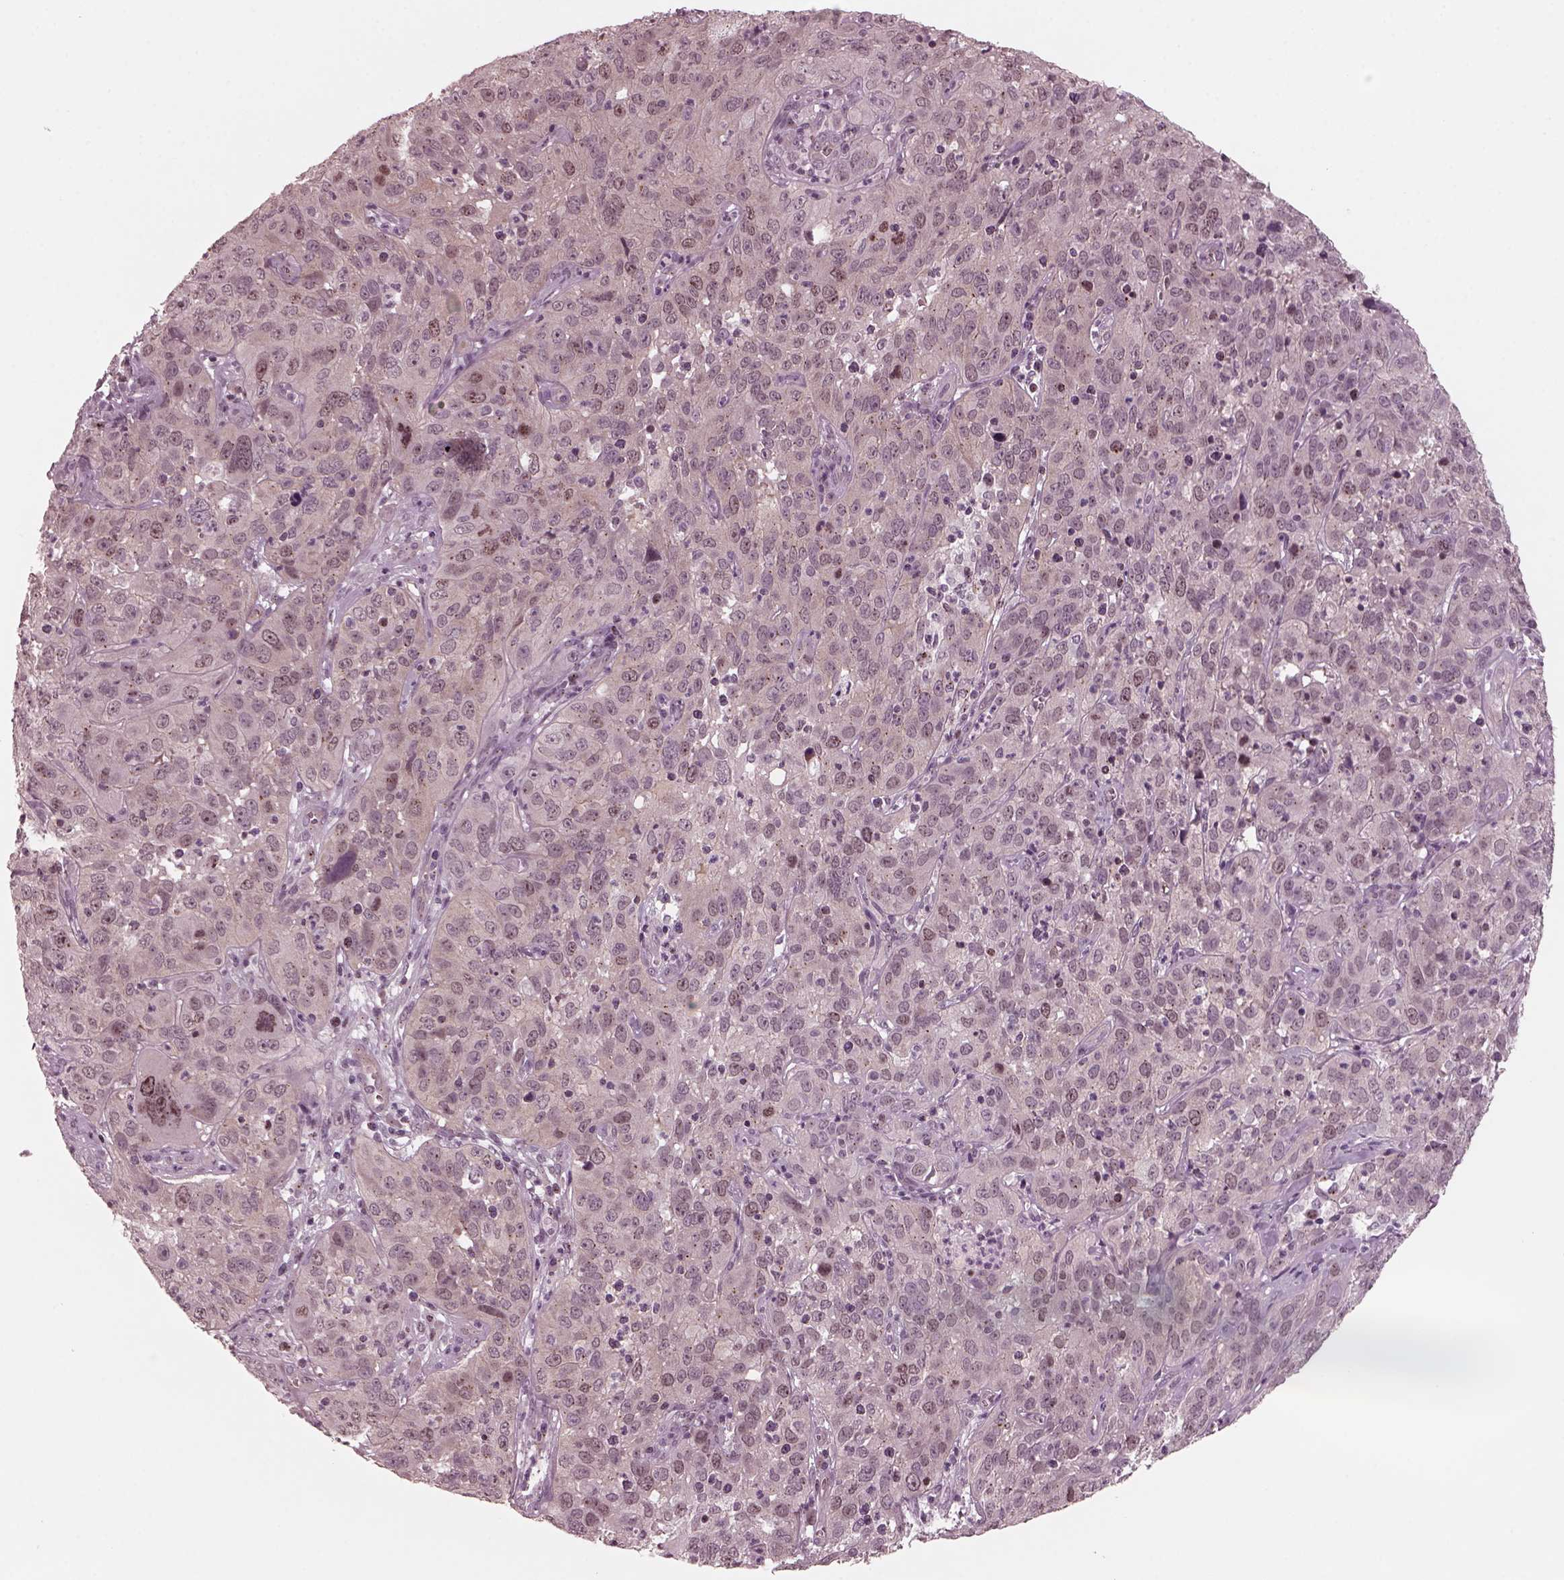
{"staining": {"intensity": "negative", "quantity": "none", "location": "none"}, "tissue": "cervical cancer", "cell_type": "Tumor cells", "image_type": "cancer", "snomed": [{"axis": "morphology", "description": "Squamous cell carcinoma, NOS"}, {"axis": "topography", "description": "Cervix"}], "caption": "This histopathology image is of cervical cancer stained with immunohistochemistry to label a protein in brown with the nuclei are counter-stained blue. There is no expression in tumor cells. (DAB IHC with hematoxylin counter stain).", "gene": "SAXO1", "patient": {"sex": "female", "age": 32}}